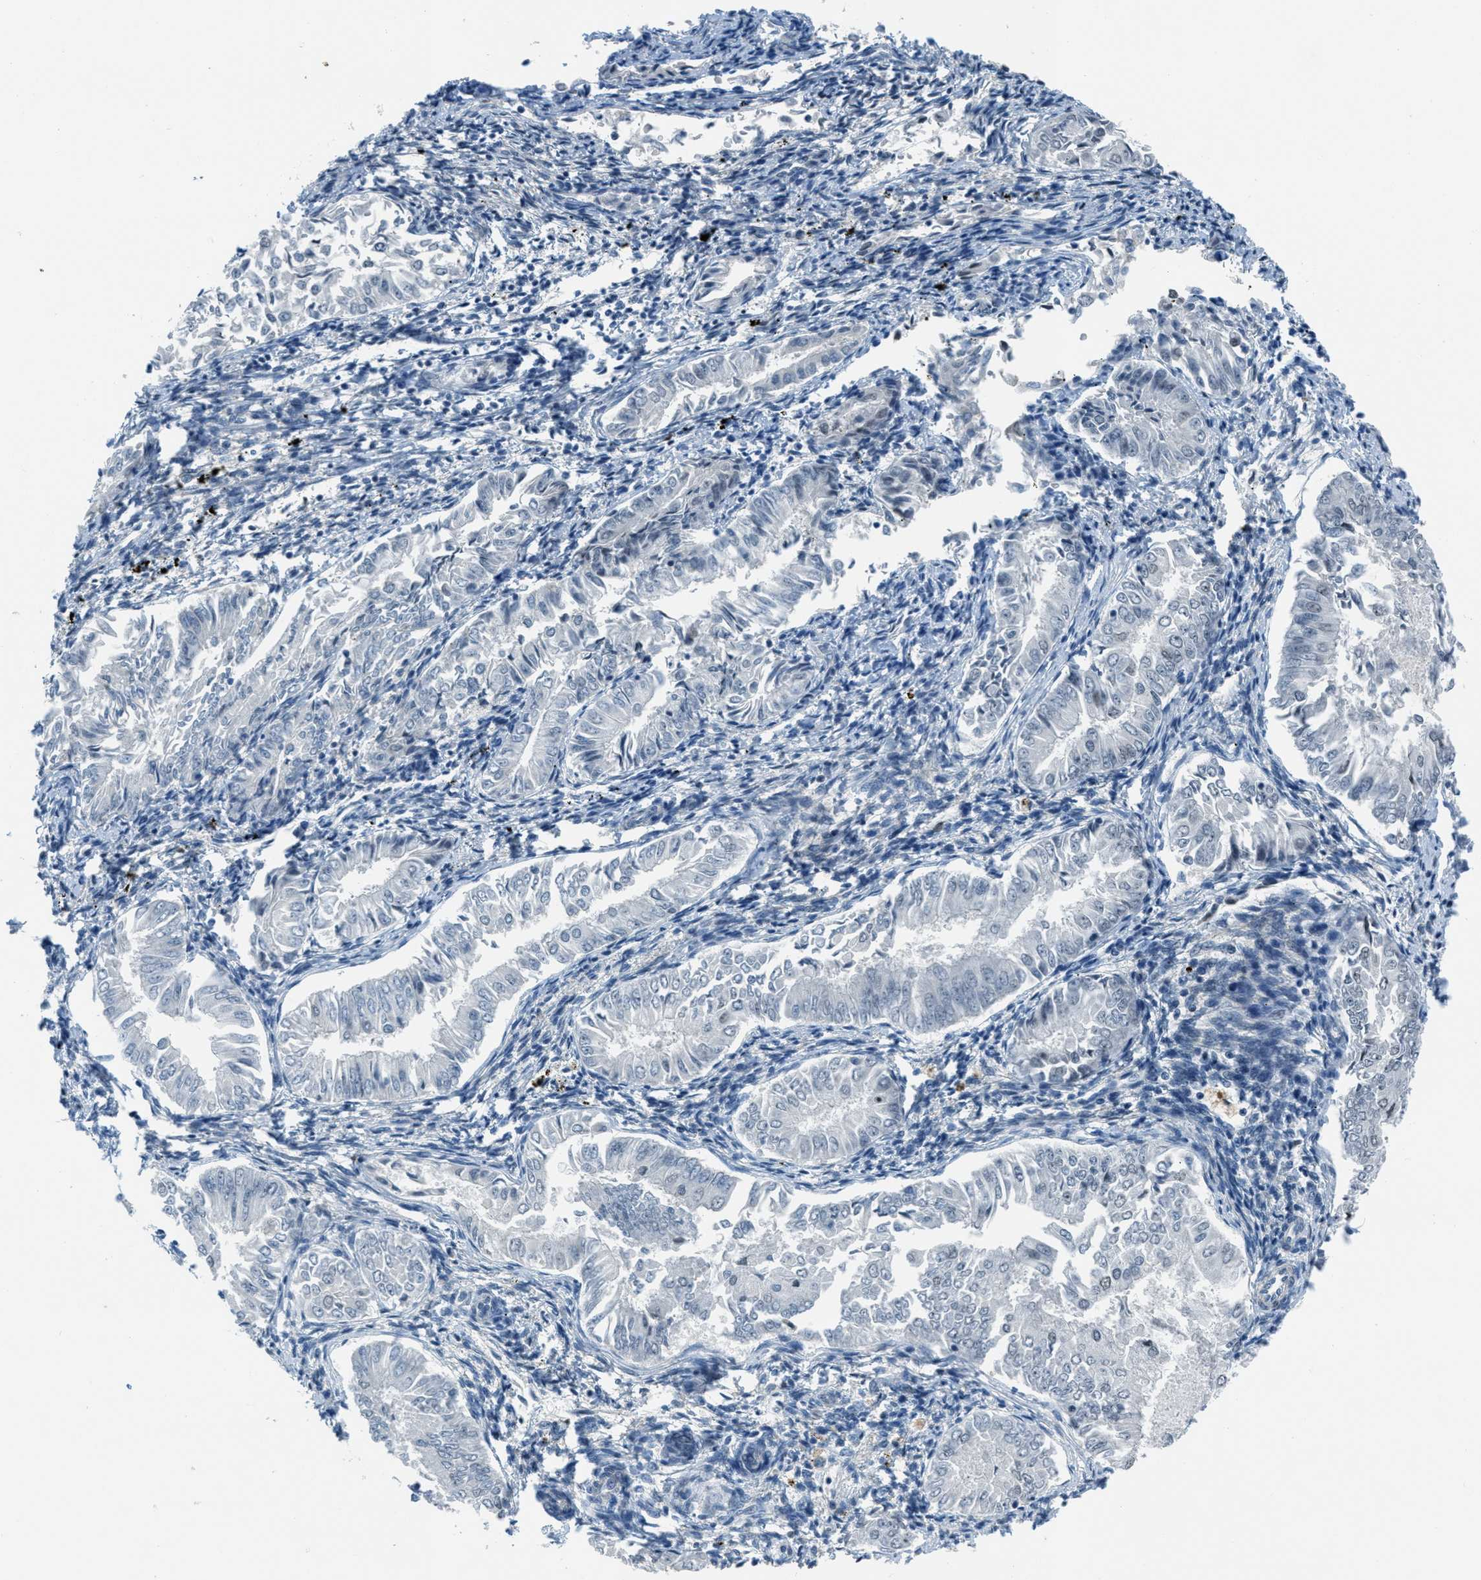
{"staining": {"intensity": "negative", "quantity": "none", "location": "none"}, "tissue": "endometrial cancer", "cell_type": "Tumor cells", "image_type": "cancer", "snomed": [{"axis": "morphology", "description": "Adenocarcinoma, NOS"}, {"axis": "topography", "description": "Endometrium"}], "caption": "This is an immunohistochemistry (IHC) micrograph of human adenocarcinoma (endometrial). There is no expression in tumor cells.", "gene": "ZDHHC23", "patient": {"sex": "female", "age": 53}}